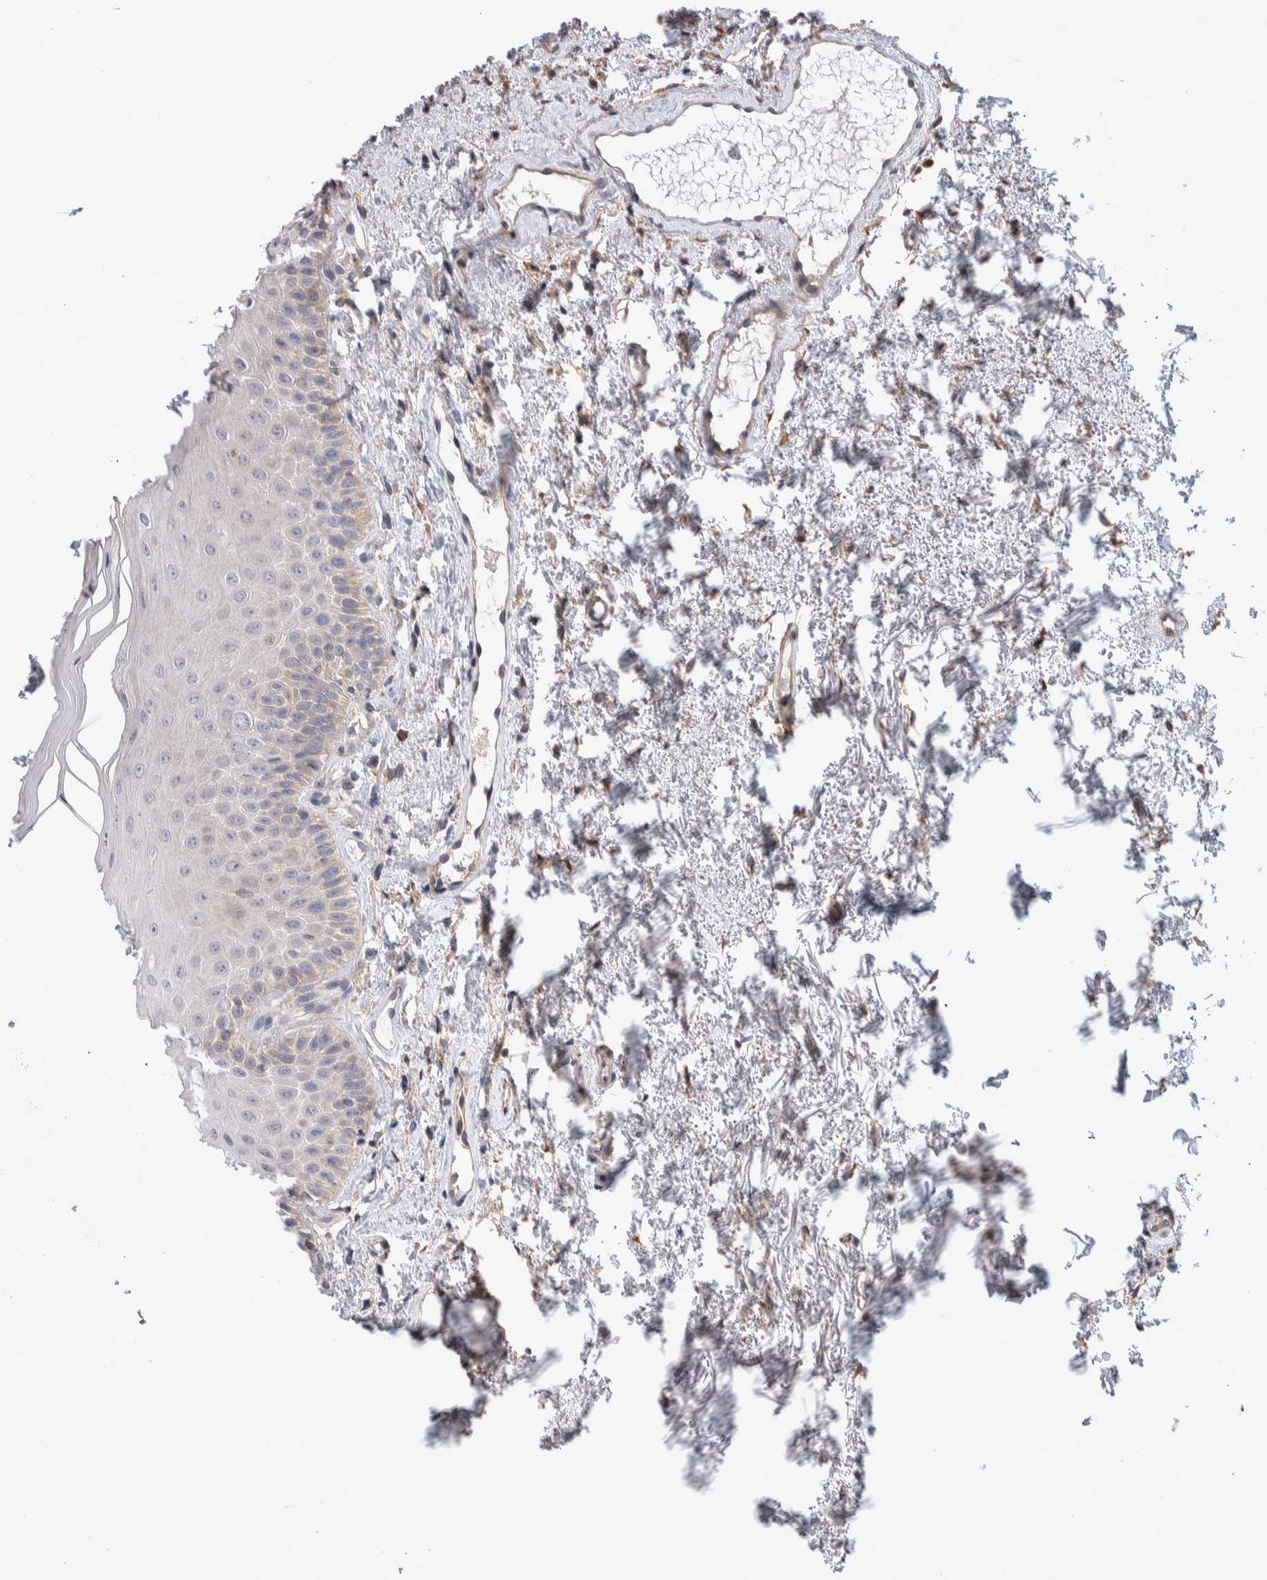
{"staining": {"intensity": "weak", "quantity": "<25%", "location": "cytoplasmic/membranous"}, "tissue": "oral mucosa", "cell_type": "Squamous epithelial cells", "image_type": "normal", "snomed": [{"axis": "morphology", "description": "Normal tissue, NOS"}, {"axis": "topography", "description": "Oral tissue"}], "caption": "IHC image of benign oral mucosa: human oral mucosa stained with DAB (3,3'-diaminobenzidine) shows no significant protein expression in squamous epithelial cells. (DAB IHC with hematoxylin counter stain).", "gene": "IBTK", "patient": {"sex": "male", "age": 66}}